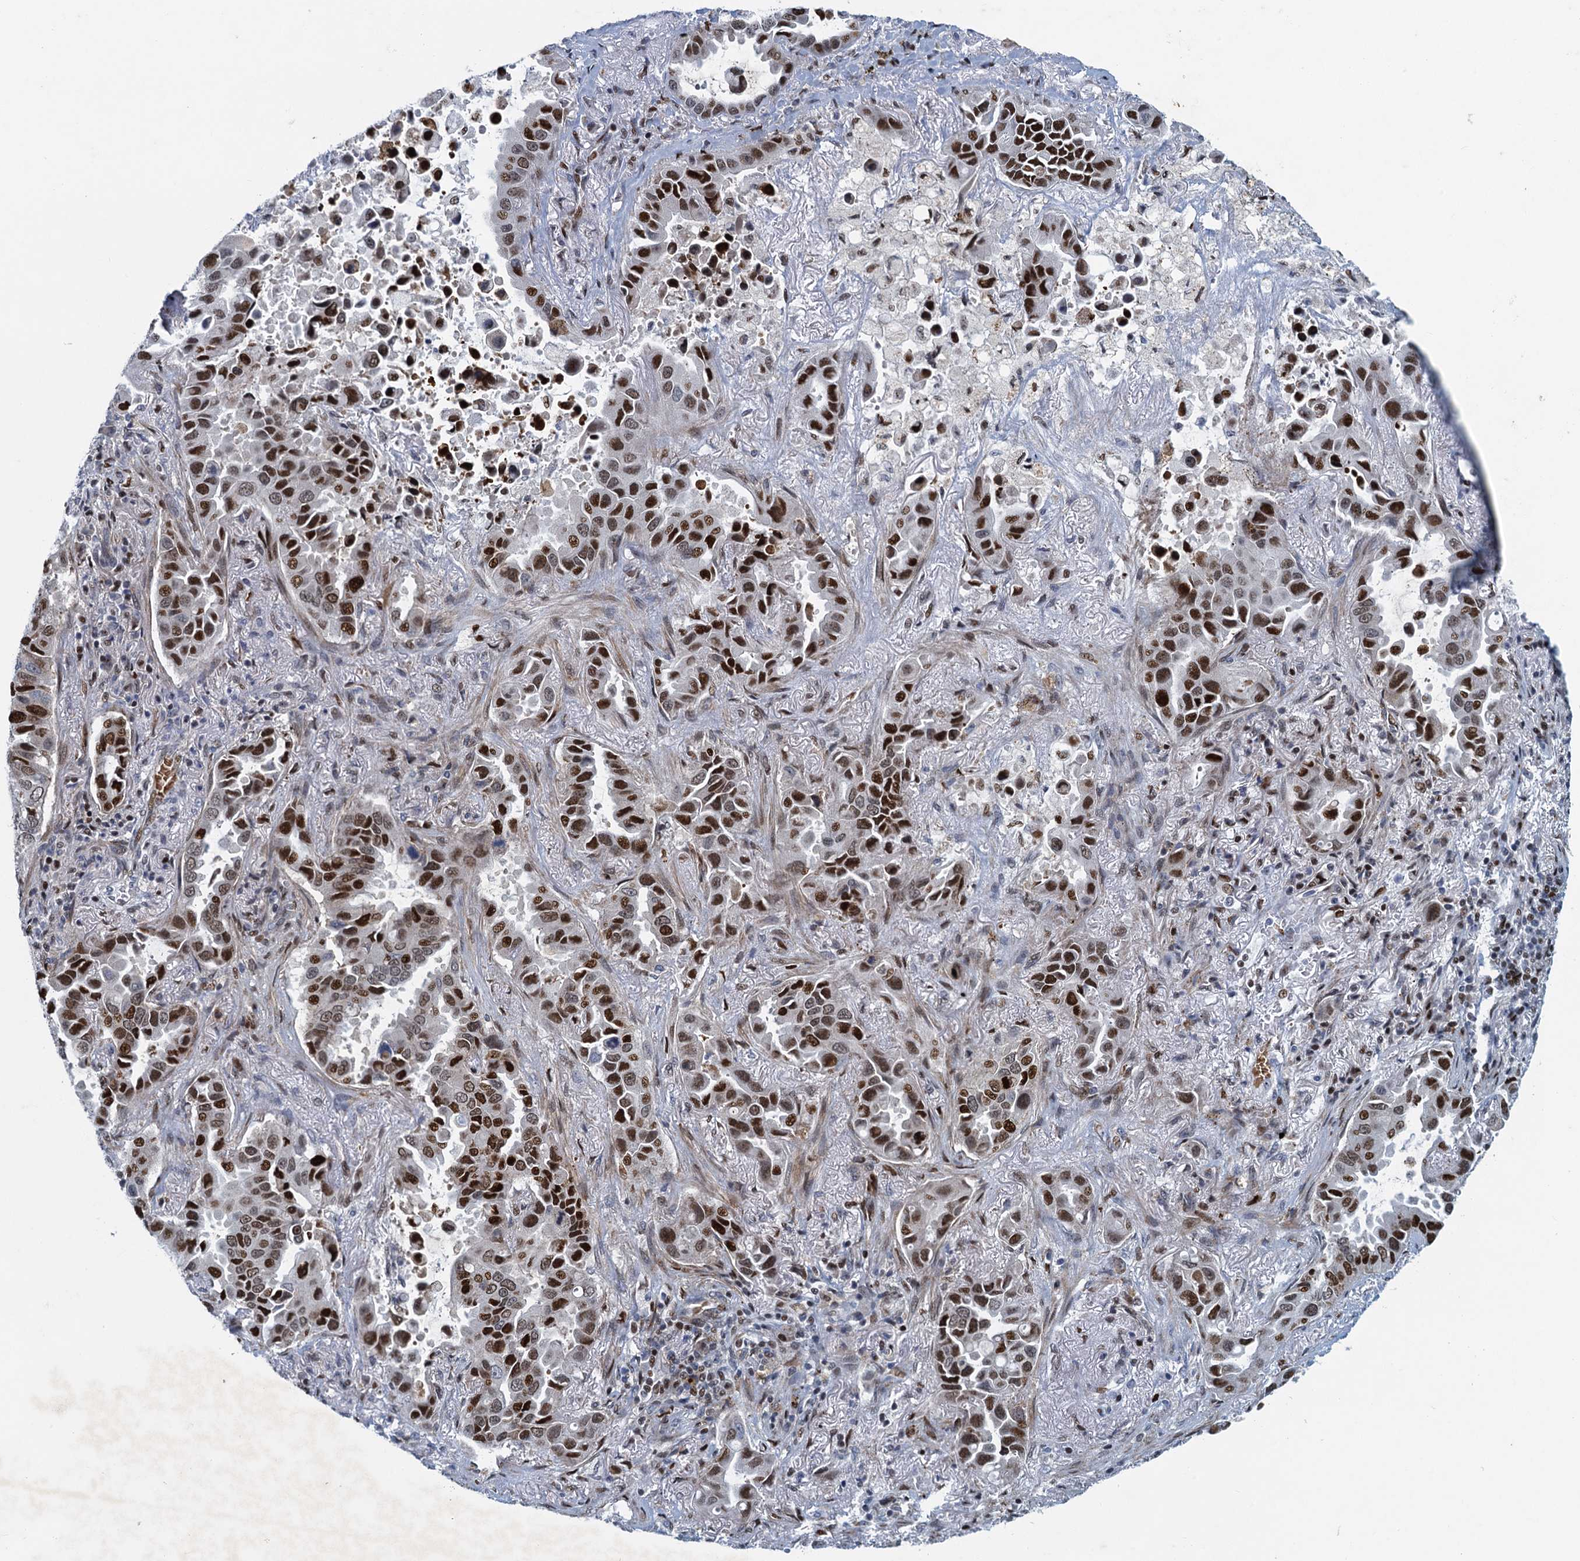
{"staining": {"intensity": "strong", "quantity": "25%-75%", "location": "nuclear"}, "tissue": "lung cancer", "cell_type": "Tumor cells", "image_type": "cancer", "snomed": [{"axis": "morphology", "description": "Adenocarcinoma, NOS"}, {"axis": "topography", "description": "Lung"}], "caption": "High-power microscopy captured an IHC photomicrograph of adenocarcinoma (lung), revealing strong nuclear staining in approximately 25%-75% of tumor cells.", "gene": "ANKRD13D", "patient": {"sex": "male", "age": 64}}